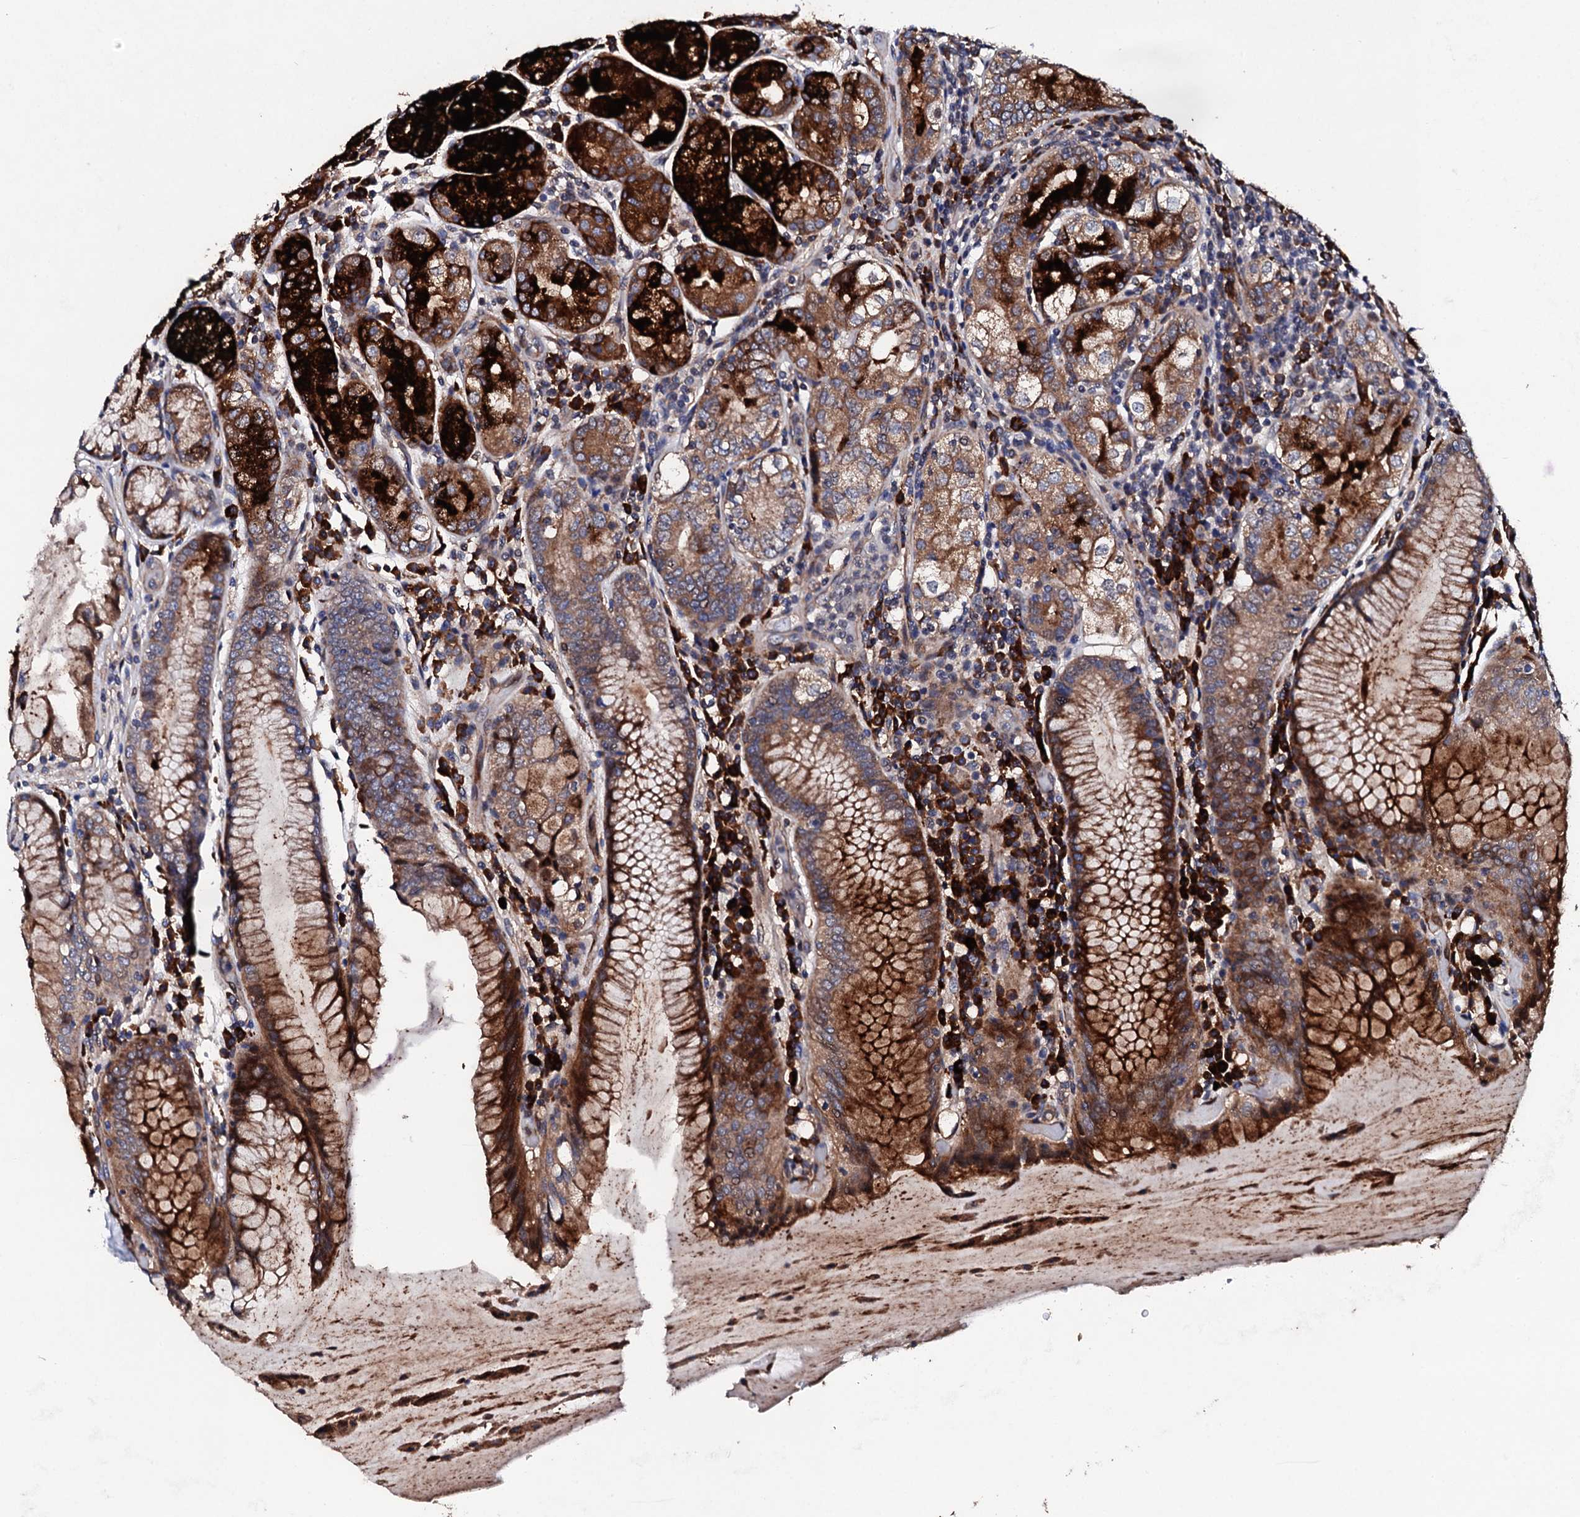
{"staining": {"intensity": "strong", "quantity": ">75%", "location": "cytoplasmic/membranous"}, "tissue": "stomach", "cell_type": "Glandular cells", "image_type": "normal", "snomed": [{"axis": "morphology", "description": "Normal tissue, NOS"}, {"axis": "topography", "description": "Stomach, upper"}, {"axis": "topography", "description": "Stomach, lower"}], "caption": "Protein expression analysis of benign stomach shows strong cytoplasmic/membranous expression in about >75% of glandular cells. (Stains: DAB (3,3'-diaminobenzidine) in brown, nuclei in blue, Microscopy: brightfield microscopy at high magnification).", "gene": "LIPT2", "patient": {"sex": "female", "age": 76}}